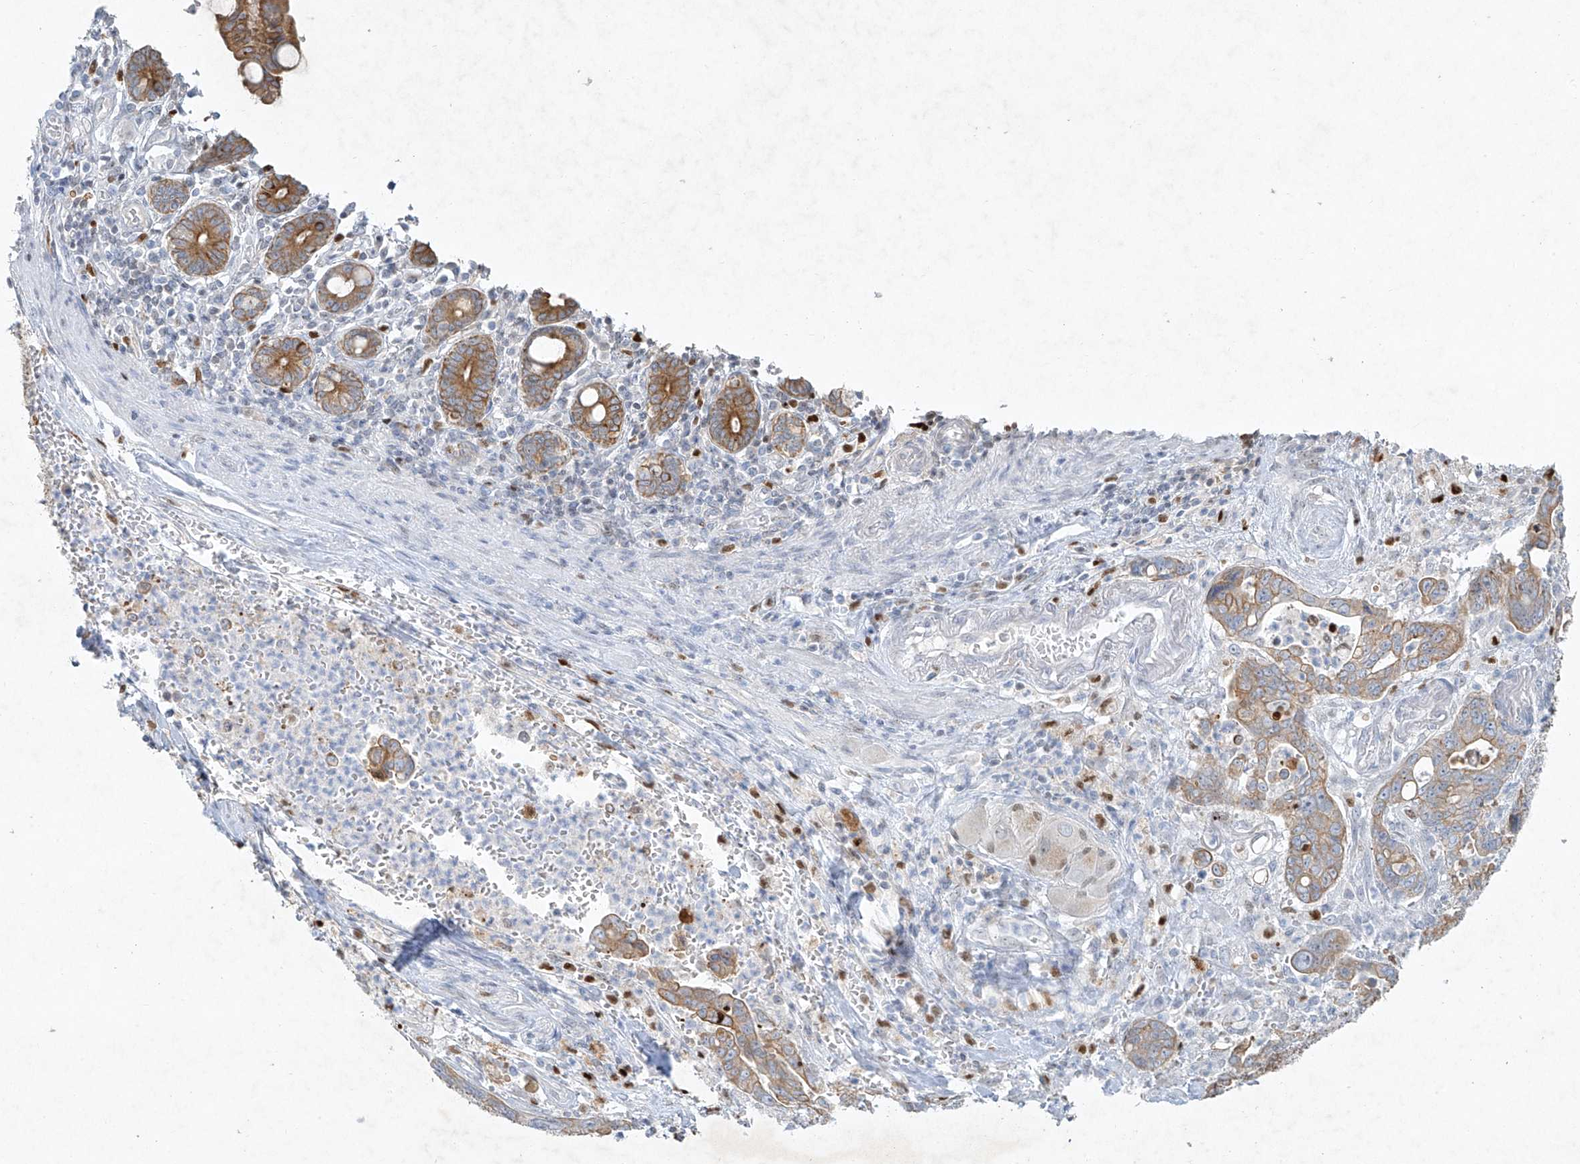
{"staining": {"intensity": "moderate", "quantity": ">75%", "location": "cytoplasmic/membranous"}, "tissue": "pancreatic cancer", "cell_type": "Tumor cells", "image_type": "cancer", "snomed": [{"axis": "morphology", "description": "Adenocarcinoma, NOS"}, {"axis": "topography", "description": "Pancreas"}], "caption": "Immunohistochemical staining of human adenocarcinoma (pancreatic) shows medium levels of moderate cytoplasmic/membranous protein staining in approximately >75% of tumor cells. (DAB IHC, brown staining for protein, blue staining for nuclei).", "gene": "TUBE1", "patient": {"sex": "male", "age": 70}}